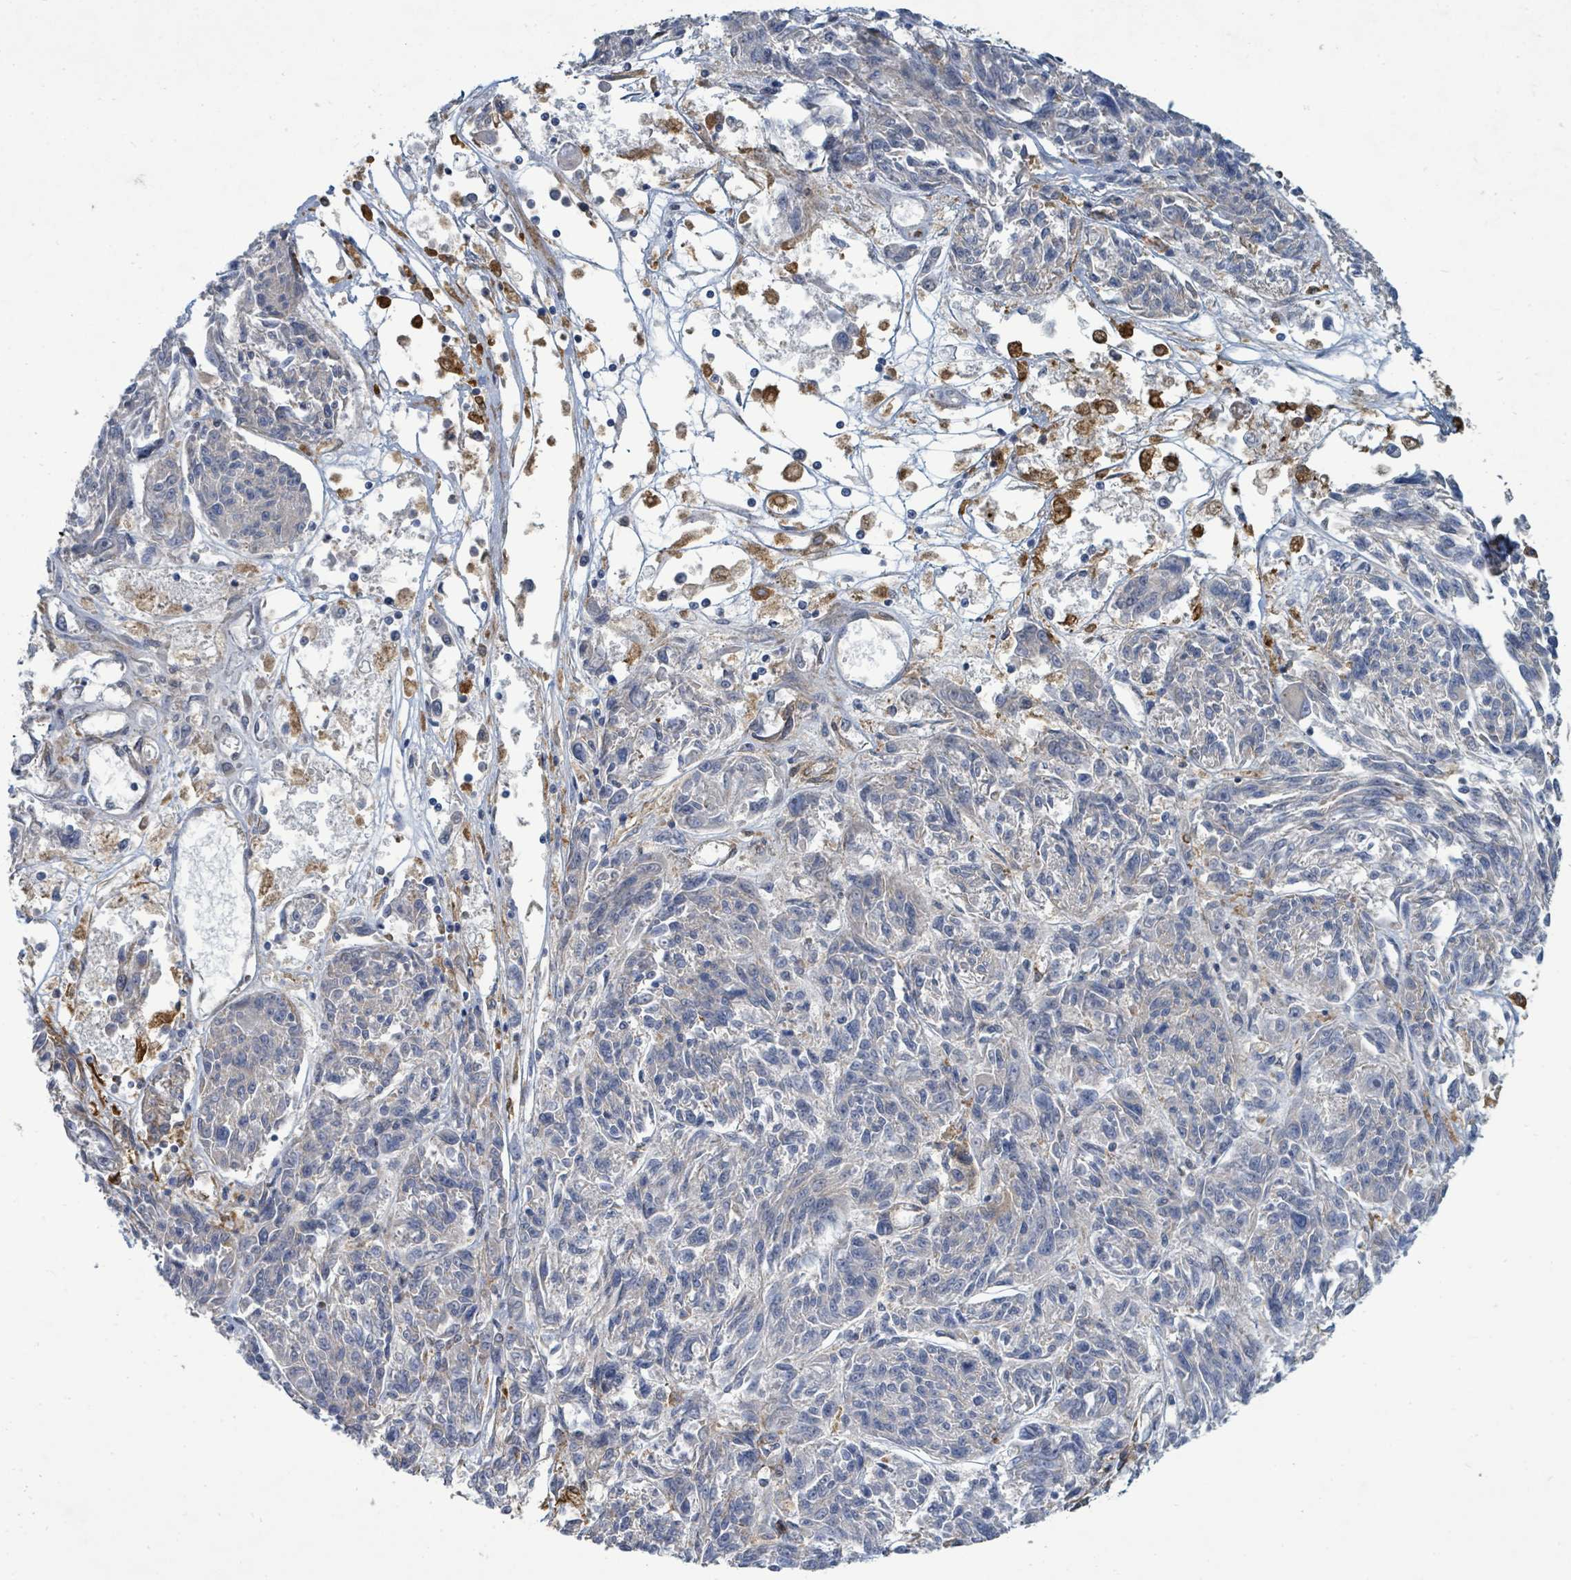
{"staining": {"intensity": "moderate", "quantity": "<25%", "location": "cytoplasmic/membranous"}, "tissue": "melanoma", "cell_type": "Tumor cells", "image_type": "cancer", "snomed": [{"axis": "morphology", "description": "Malignant melanoma, NOS"}, {"axis": "topography", "description": "Skin"}], "caption": "Human melanoma stained with a protein marker demonstrates moderate staining in tumor cells.", "gene": "IFIT1", "patient": {"sex": "male", "age": 53}}